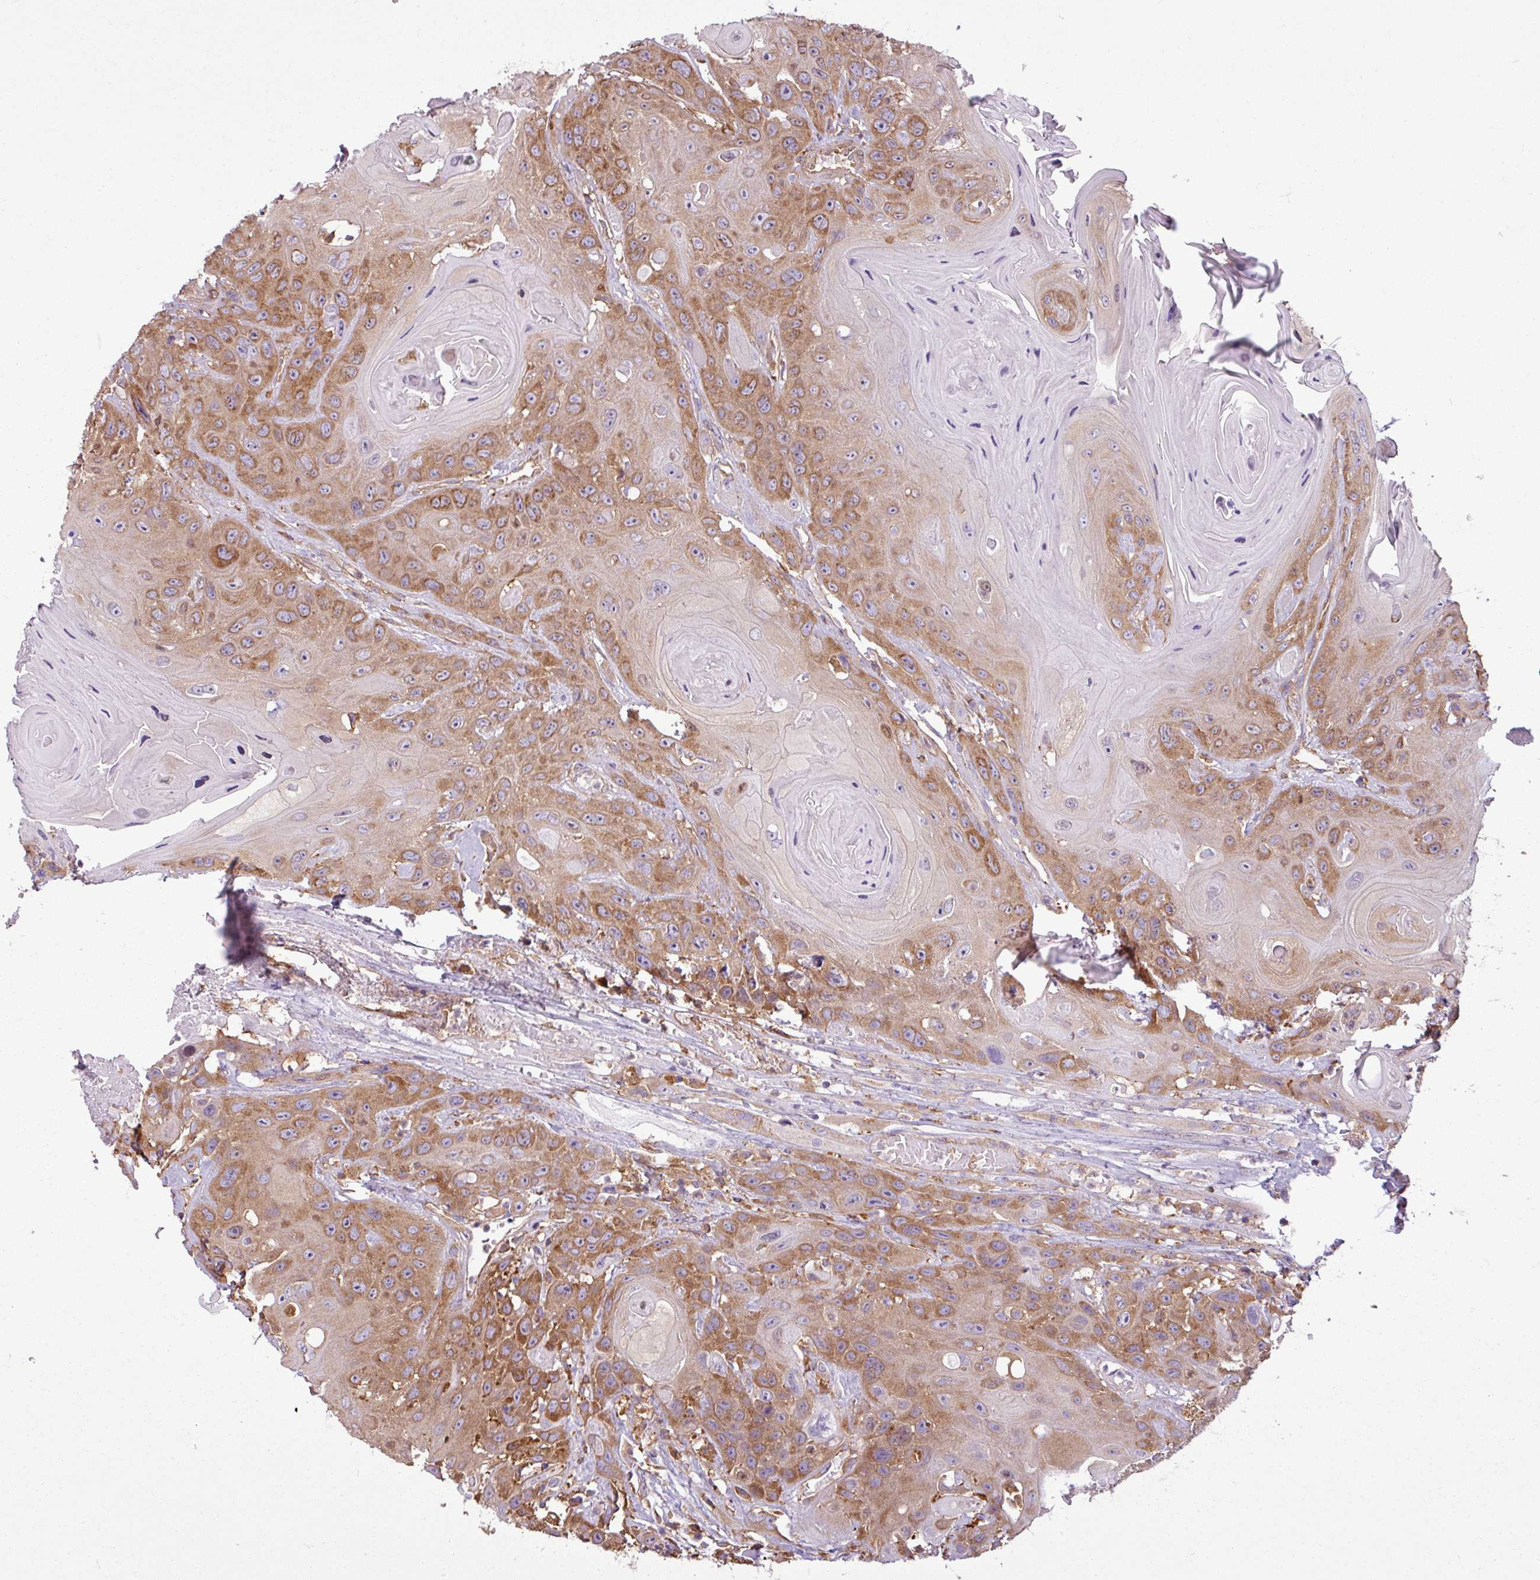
{"staining": {"intensity": "moderate", "quantity": ">75%", "location": "cytoplasmic/membranous"}, "tissue": "head and neck cancer", "cell_type": "Tumor cells", "image_type": "cancer", "snomed": [{"axis": "morphology", "description": "Squamous cell carcinoma, NOS"}, {"axis": "topography", "description": "Head-Neck"}], "caption": "The immunohistochemical stain shows moderate cytoplasmic/membranous staining in tumor cells of head and neck squamous cell carcinoma tissue.", "gene": "PACSIN2", "patient": {"sex": "female", "age": 59}}